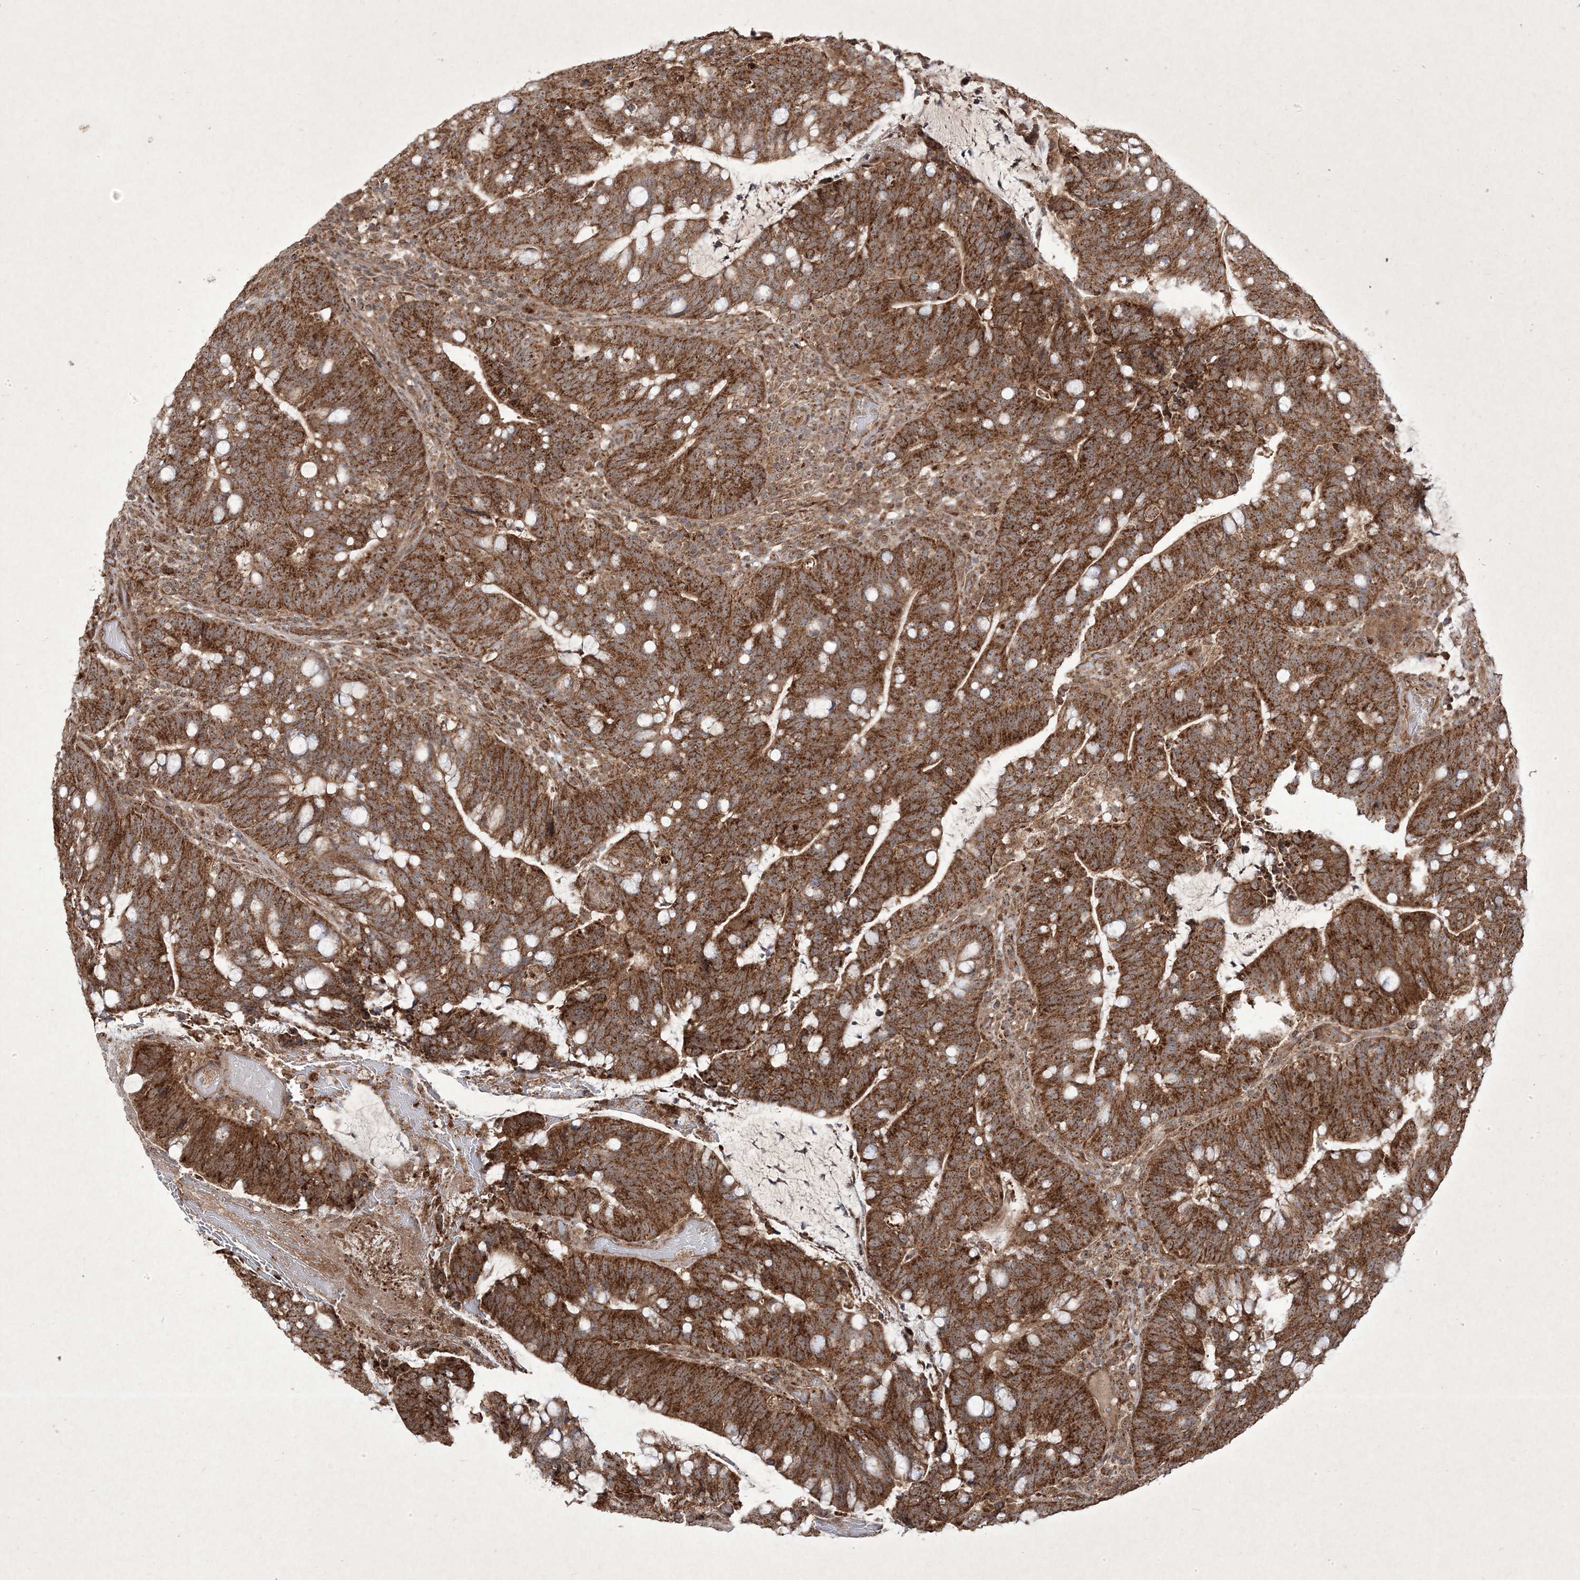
{"staining": {"intensity": "strong", "quantity": ">75%", "location": "cytoplasmic/membranous,nuclear"}, "tissue": "colorectal cancer", "cell_type": "Tumor cells", "image_type": "cancer", "snomed": [{"axis": "morphology", "description": "Adenocarcinoma, NOS"}, {"axis": "topography", "description": "Colon"}], "caption": "Tumor cells demonstrate strong cytoplasmic/membranous and nuclear staining in about >75% of cells in colorectal cancer.", "gene": "PLEKHM2", "patient": {"sex": "female", "age": 66}}